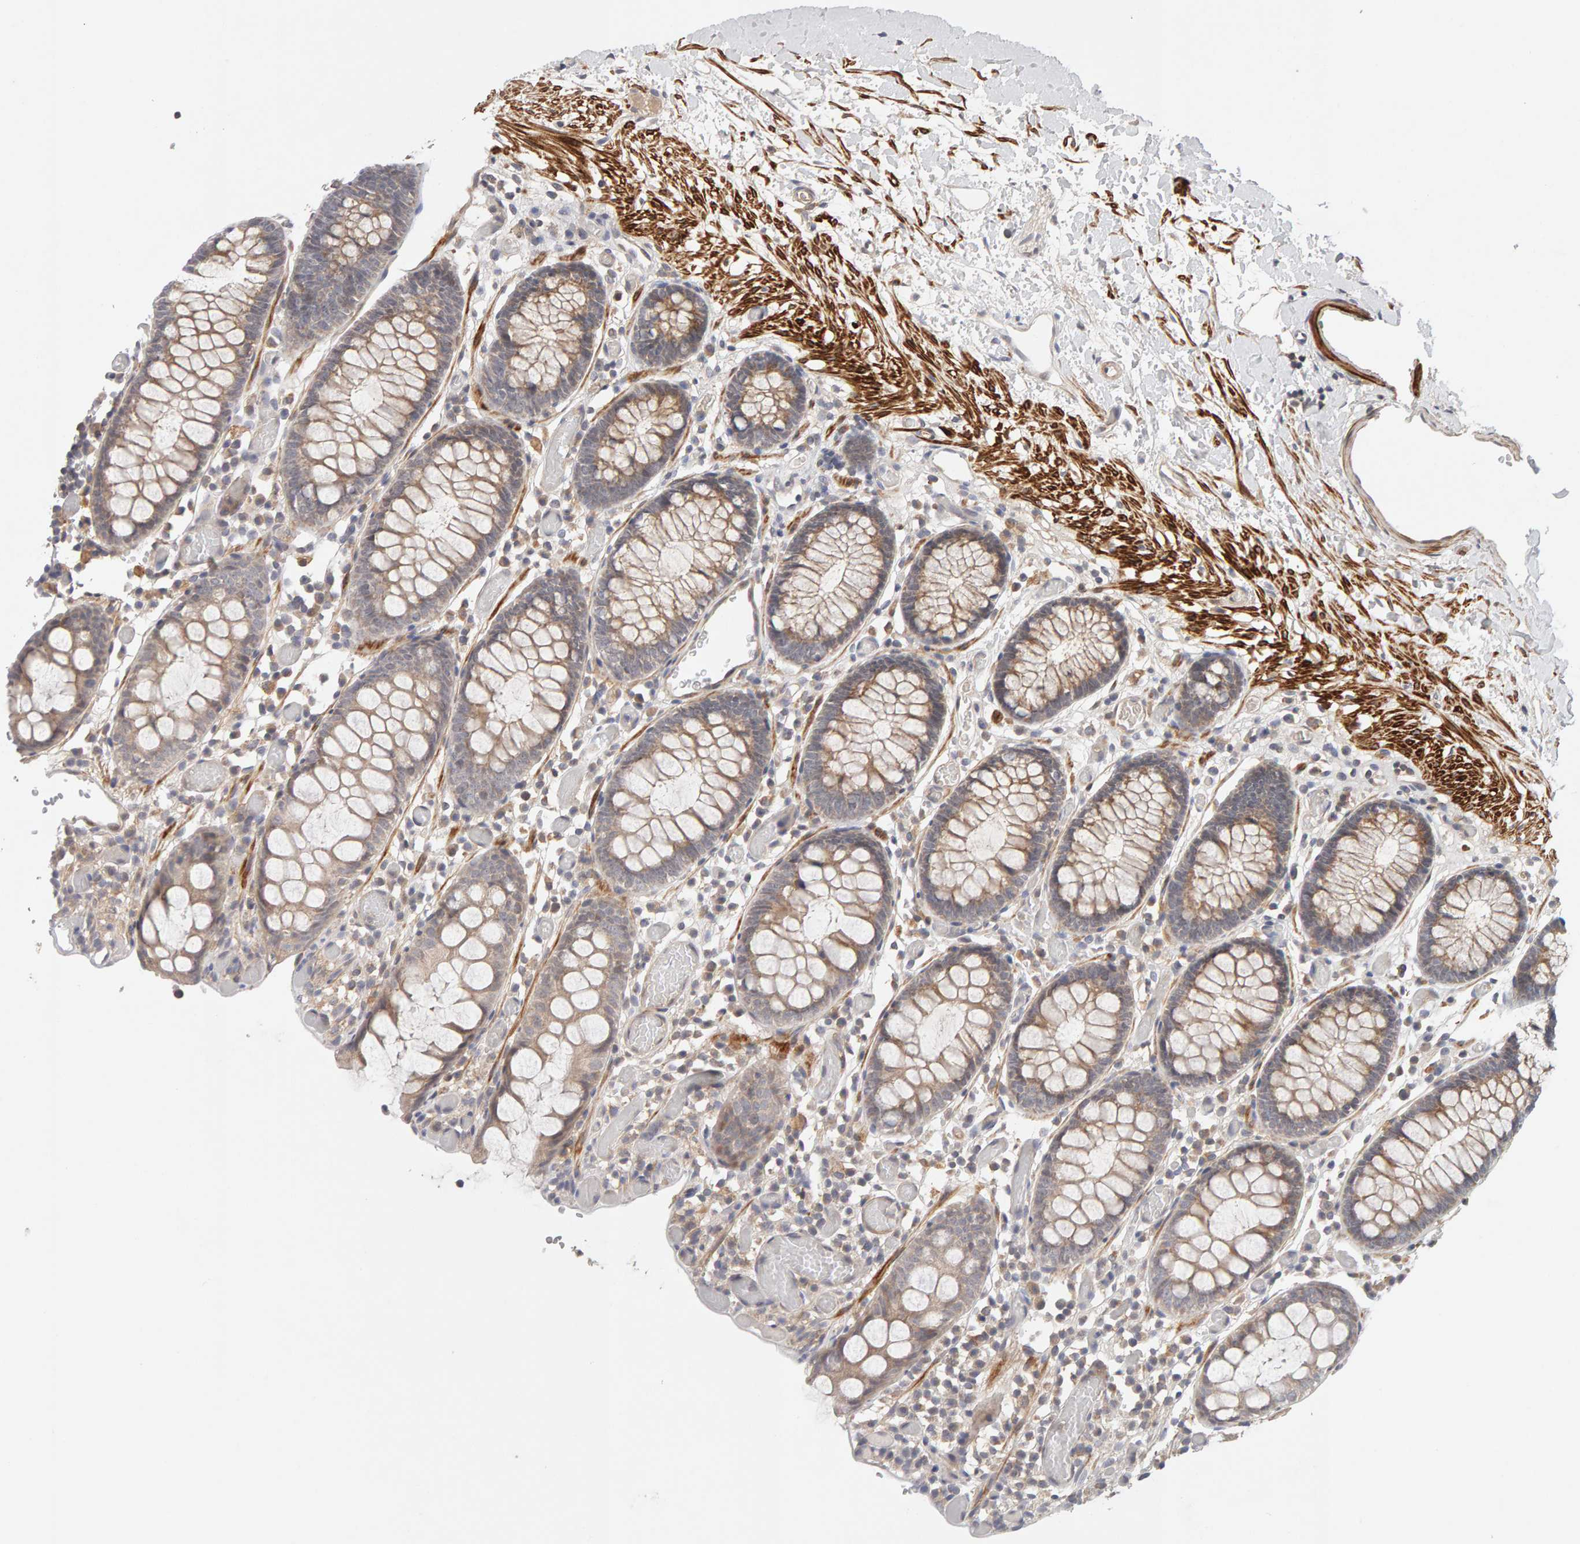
{"staining": {"intensity": "weak", "quantity": ">75%", "location": "cytoplasmic/membranous"}, "tissue": "colon", "cell_type": "Endothelial cells", "image_type": "normal", "snomed": [{"axis": "morphology", "description": "Normal tissue, NOS"}, {"axis": "topography", "description": "Colon"}], "caption": "Immunohistochemical staining of normal human colon reveals weak cytoplasmic/membranous protein positivity in about >75% of endothelial cells. Using DAB (brown) and hematoxylin (blue) stains, captured at high magnification using brightfield microscopy.", "gene": "NUDCD1", "patient": {"sex": "male", "age": 14}}